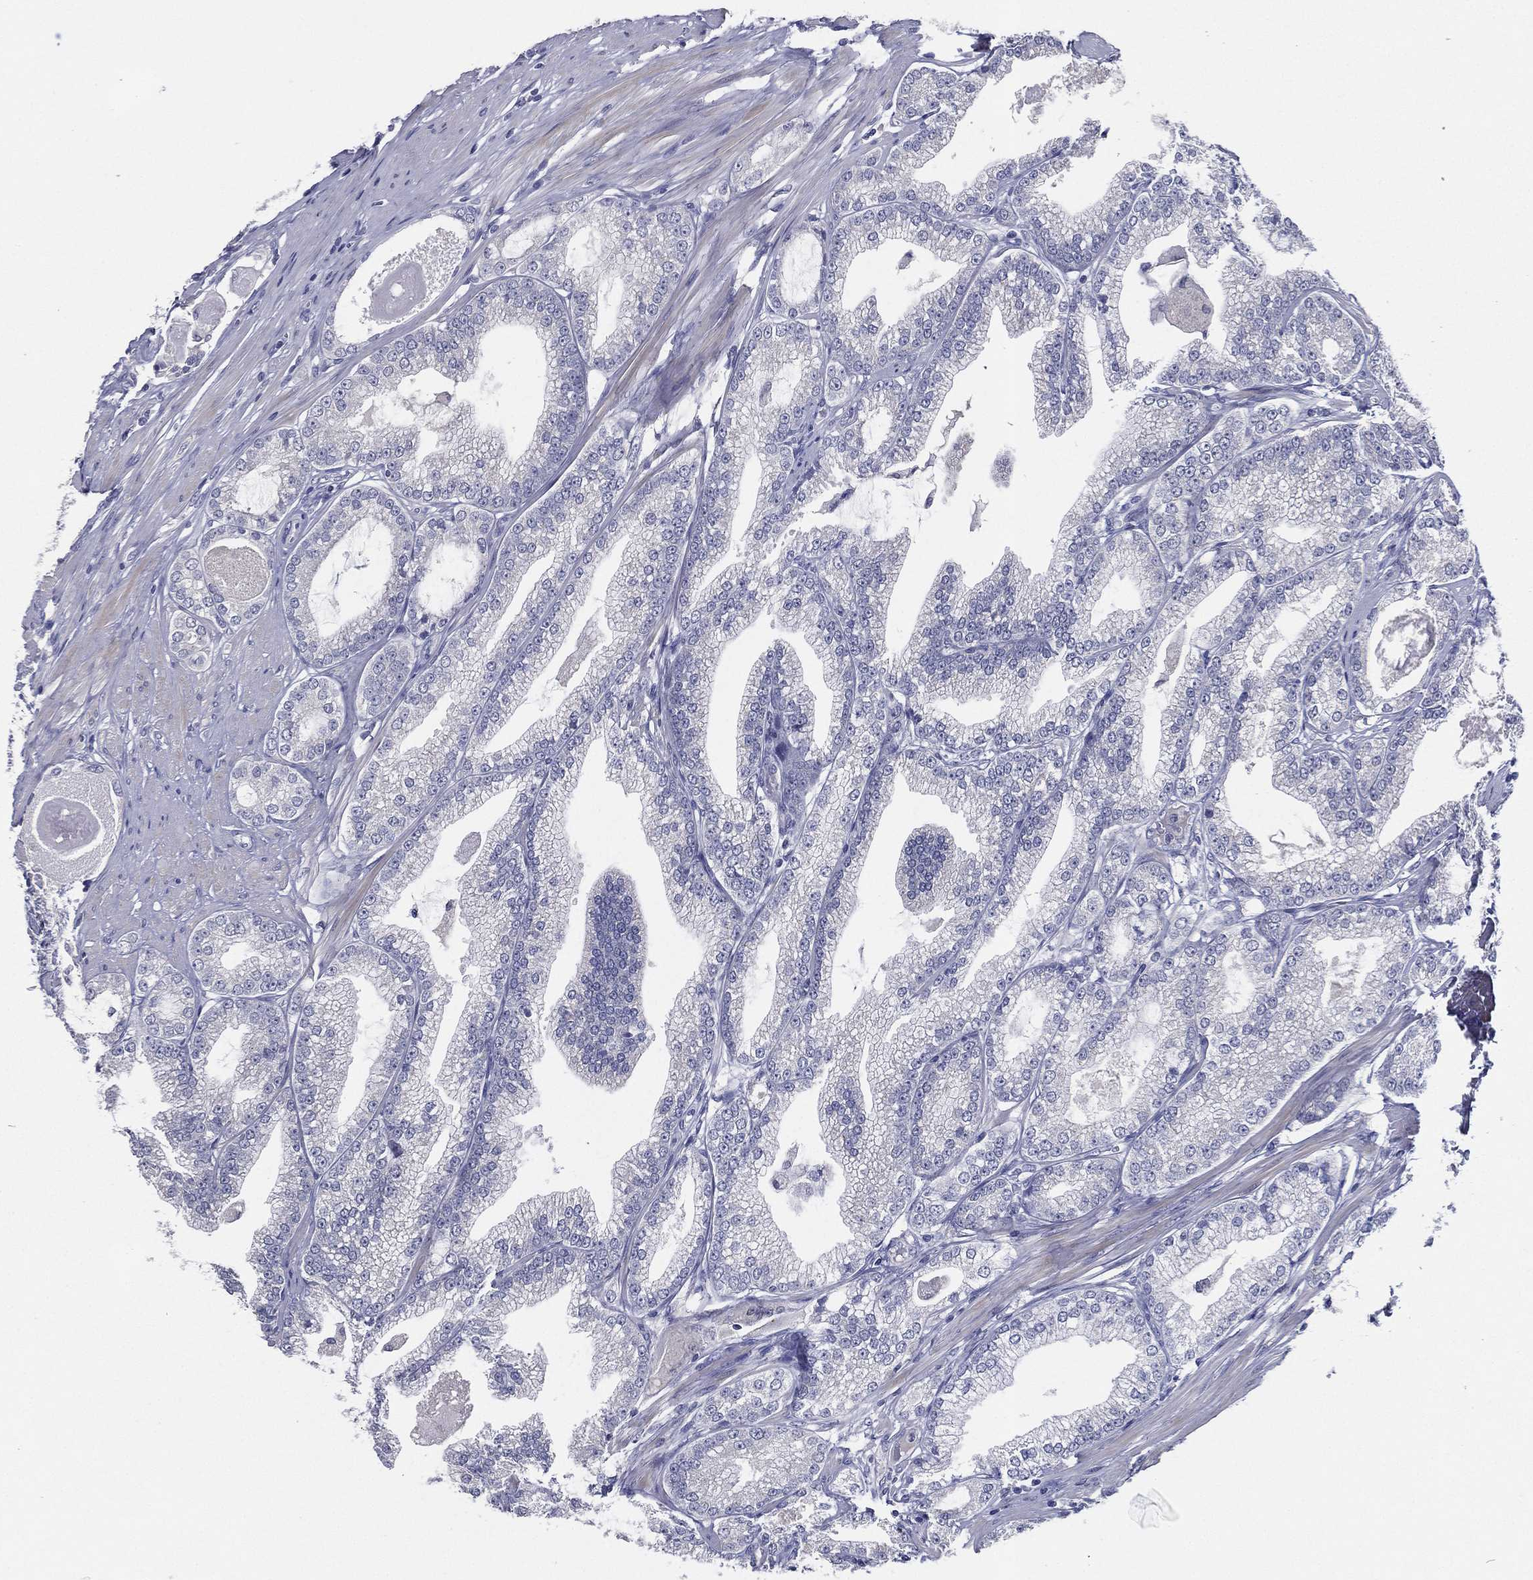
{"staining": {"intensity": "negative", "quantity": "none", "location": "none"}, "tissue": "prostate cancer", "cell_type": "Tumor cells", "image_type": "cancer", "snomed": [{"axis": "morphology", "description": "Adenocarcinoma, High grade"}, {"axis": "topography", "description": "Prostate and seminal vesicle, NOS"}], "caption": "Immunohistochemistry of human prostate cancer (adenocarcinoma (high-grade)) displays no positivity in tumor cells. (Immunohistochemistry, brightfield microscopy, high magnification).", "gene": "SLC13A4", "patient": {"sex": "male", "age": 62}}